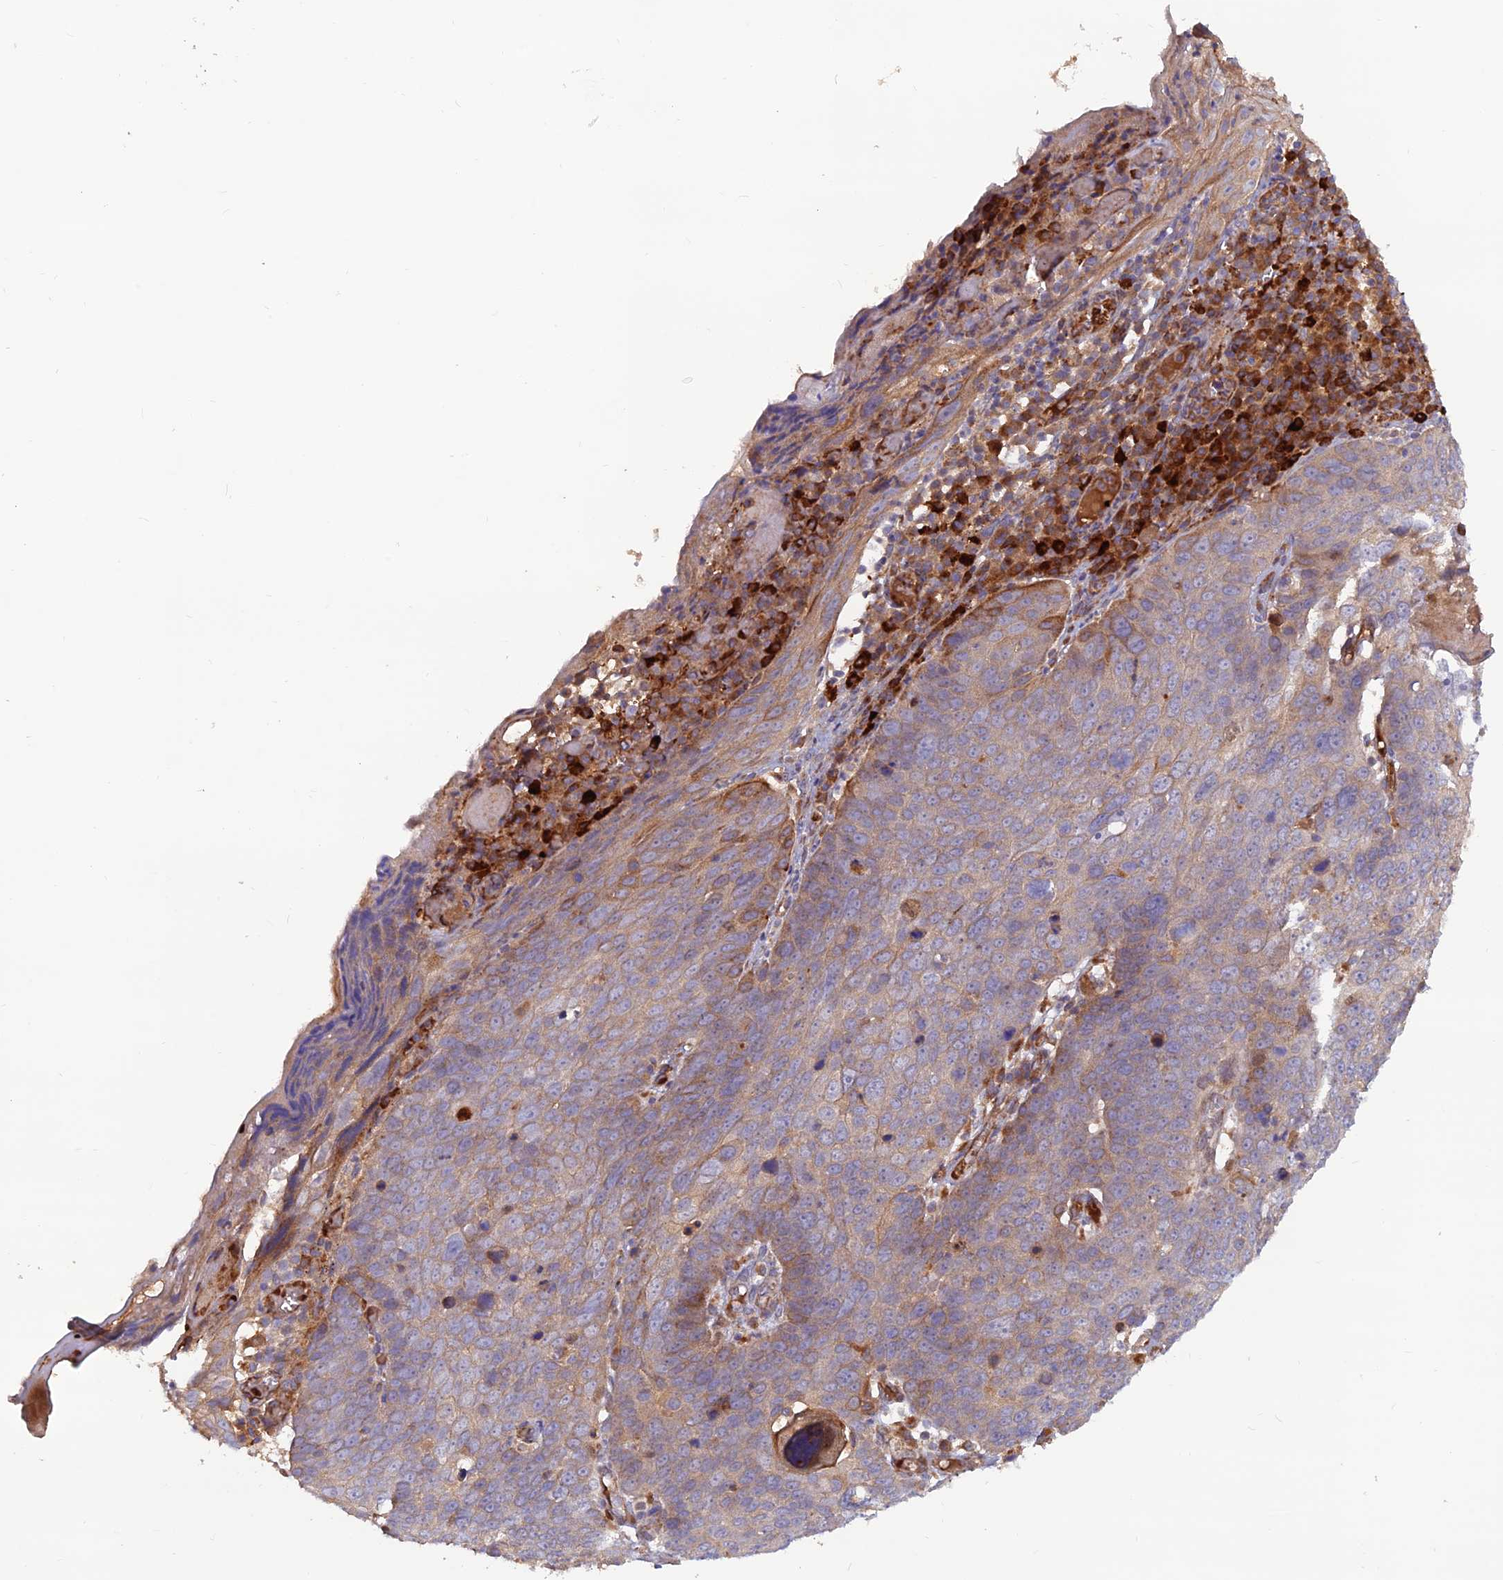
{"staining": {"intensity": "weak", "quantity": "25%-75%", "location": "cytoplasmic/membranous"}, "tissue": "skin cancer", "cell_type": "Tumor cells", "image_type": "cancer", "snomed": [{"axis": "morphology", "description": "Squamous cell carcinoma, NOS"}, {"axis": "topography", "description": "Skin"}], "caption": "Immunohistochemical staining of human skin squamous cell carcinoma reveals low levels of weak cytoplasmic/membranous positivity in approximately 25%-75% of tumor cells.", "gene": "GMCL1", "patient": {"sex": "male", "age": 71}}